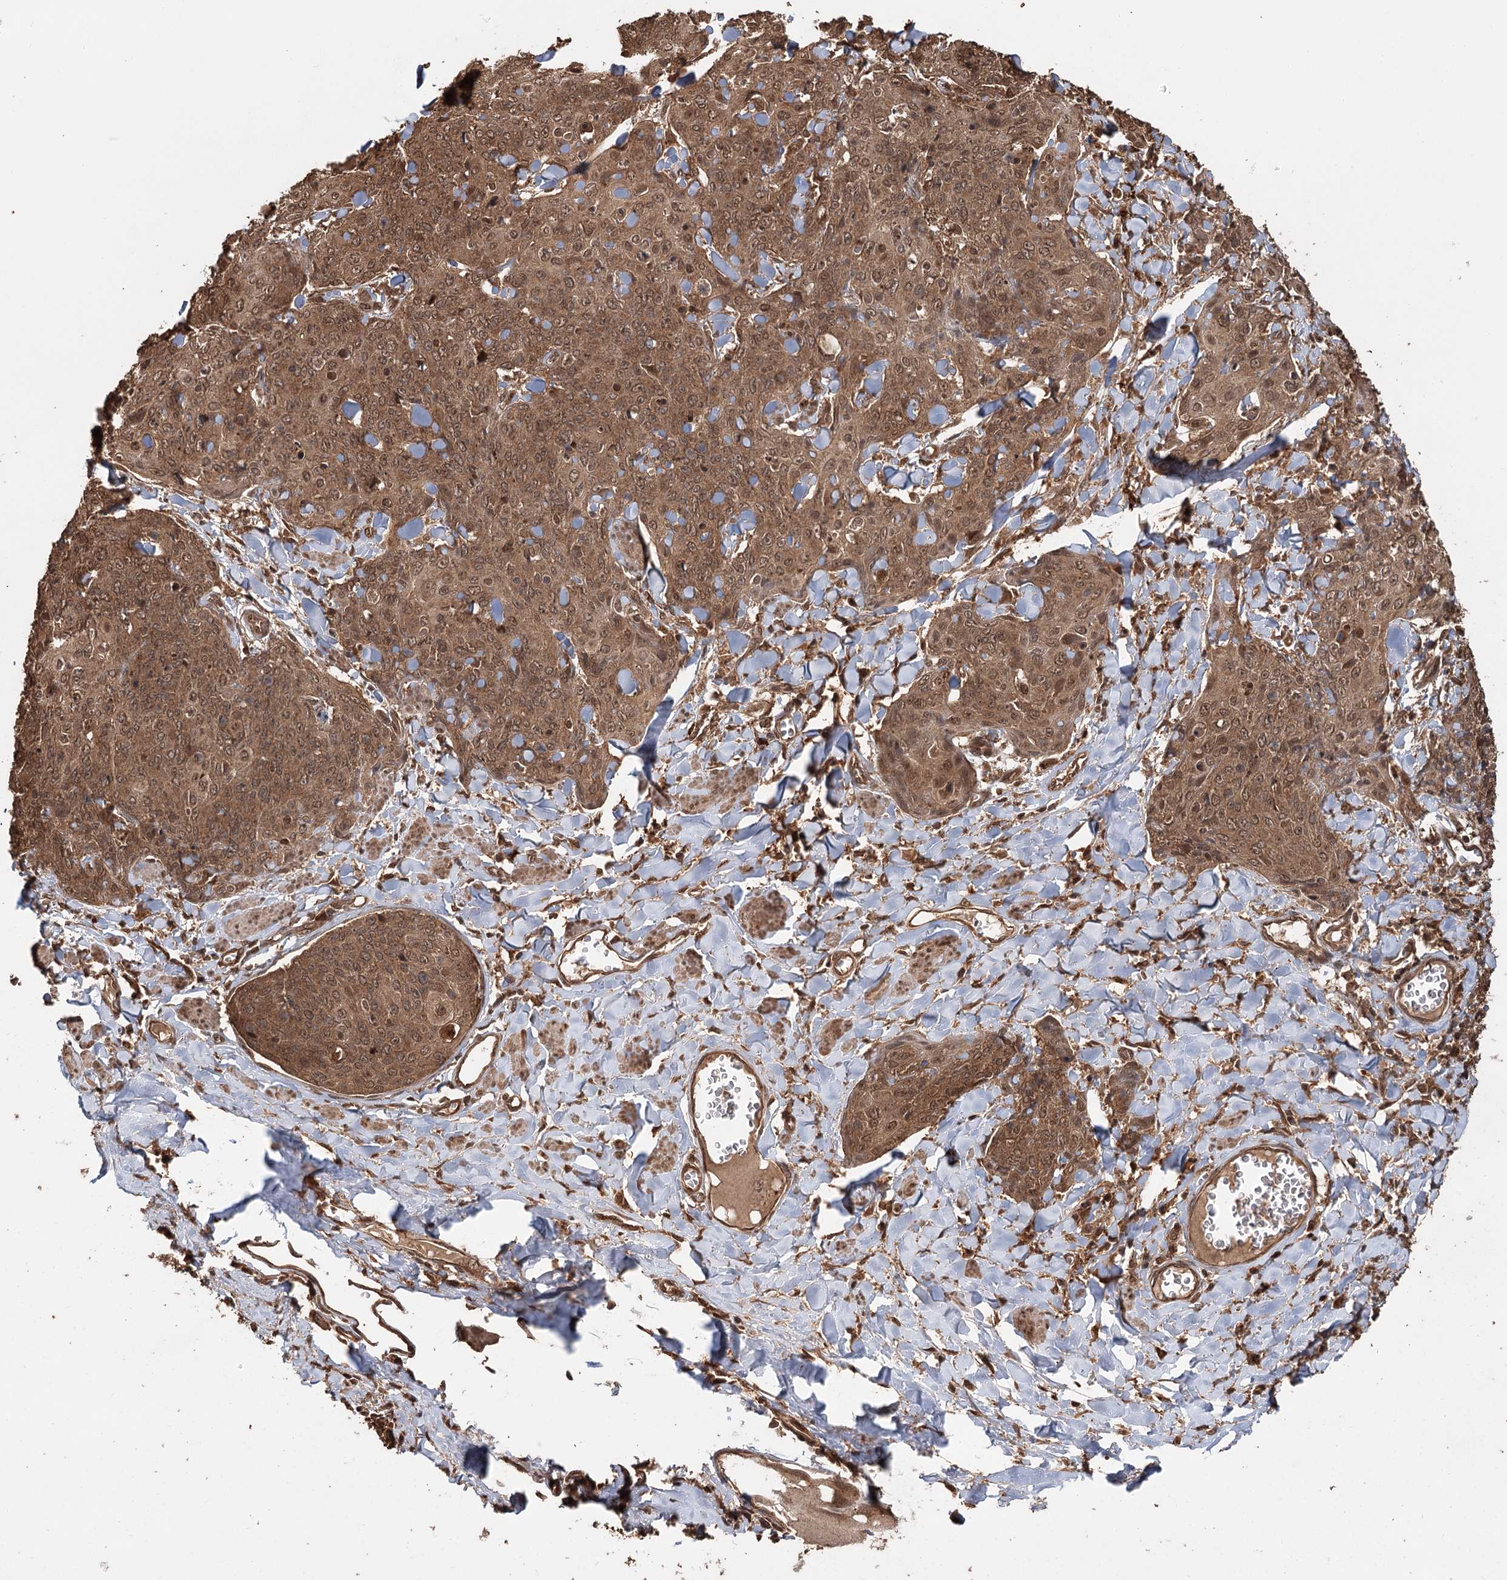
{"staining": {"intensity": "moderate", "quantity": ">75%", "location": "cytoplasmic/membranous,nuclear"}, "tissue": "skin cancer", "cell_type": "Tumor cells", "image_type": "cancer", "snomed": [{"axis": "morphology", "description": "Squamous cell carcinoma, NOS"}, {"axis": "topography", "description": "Skin"}, {"axis": "topography", "description": "Vulva"}], "caption": "Tumor cells exhibit medium levels of moderate cytoplasmic/membranous and nuclear expression in about >75% of cells in human skin cancer.", "gene": "N6AMT1", "patient": {"sex": "female", "age": 85}}